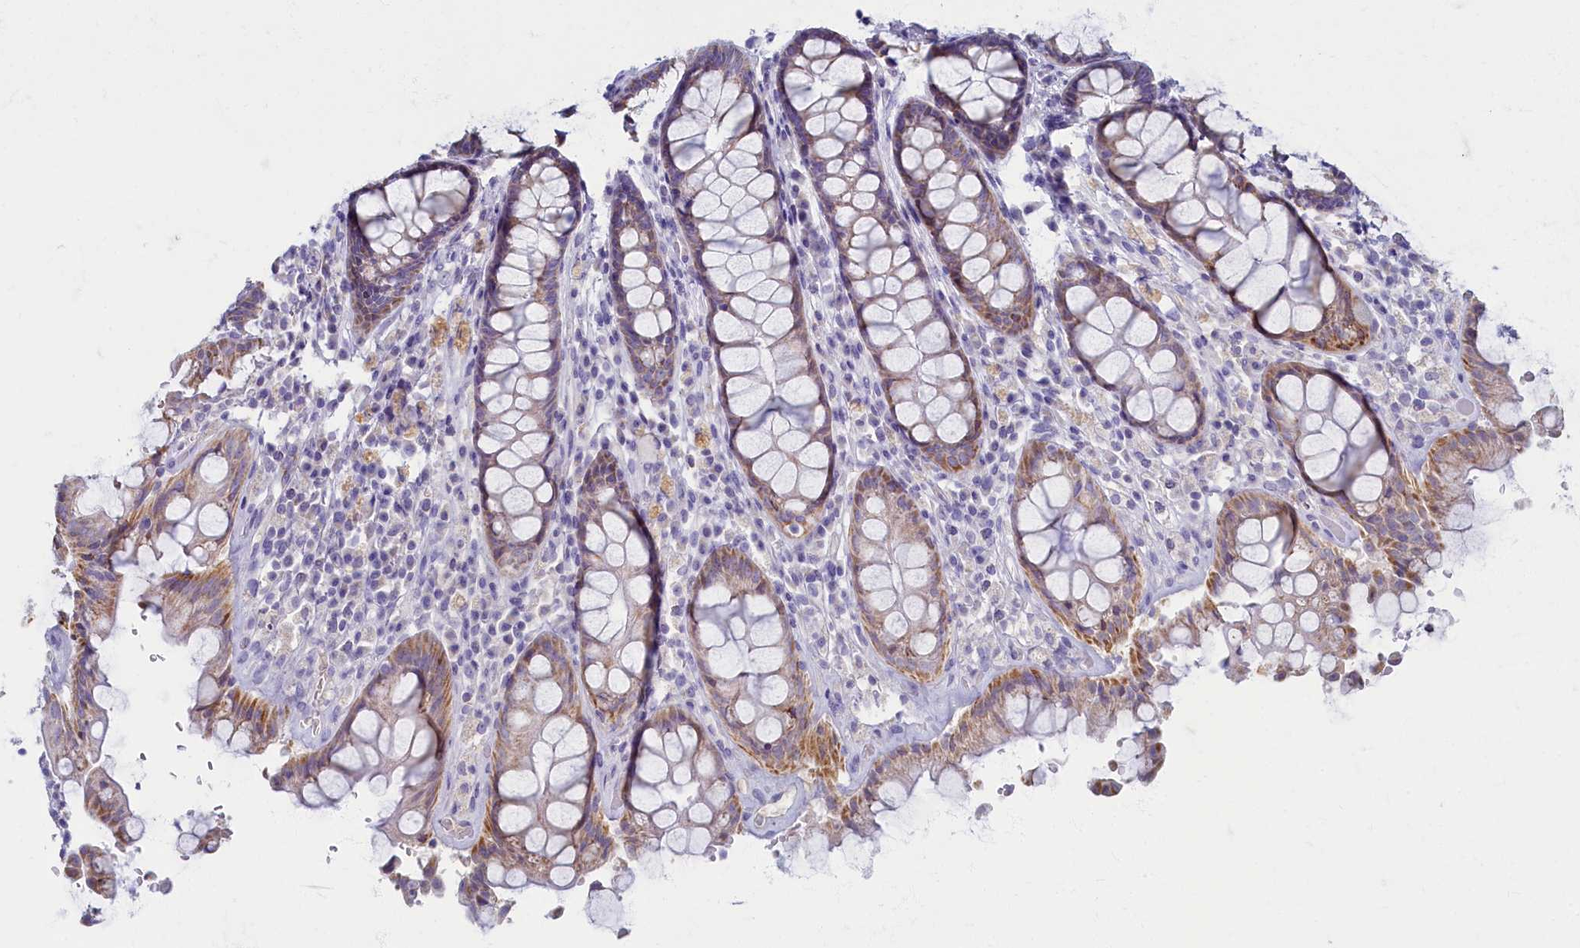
{"staining": {"intensity": "moderate", "quantity": "25%-75%", "location": "cytoplasmic/membranous"}, "tissue": "rectum", "cell_type": "Glandular cells", "image_type": "normal", "snomed": [{"axis": "morphology", "description": "Normal tissue, NOS"}, {"axis": "topography", "description": "Rectum"}], "caption": "Protein analysis of benign rectum demonstrates moderate cytoplasmic/membranous staining in about 25%-75% of glandular cells. The staining was performed using DAB (3,3'-diaminobenzidine) to visualize the protein expression in brown, while the nuclei were stained in blue with hematoxylin (Magnification: 20x).", "gene": "OCIAD2", "patient": {"sex": "male", "age": 64}}